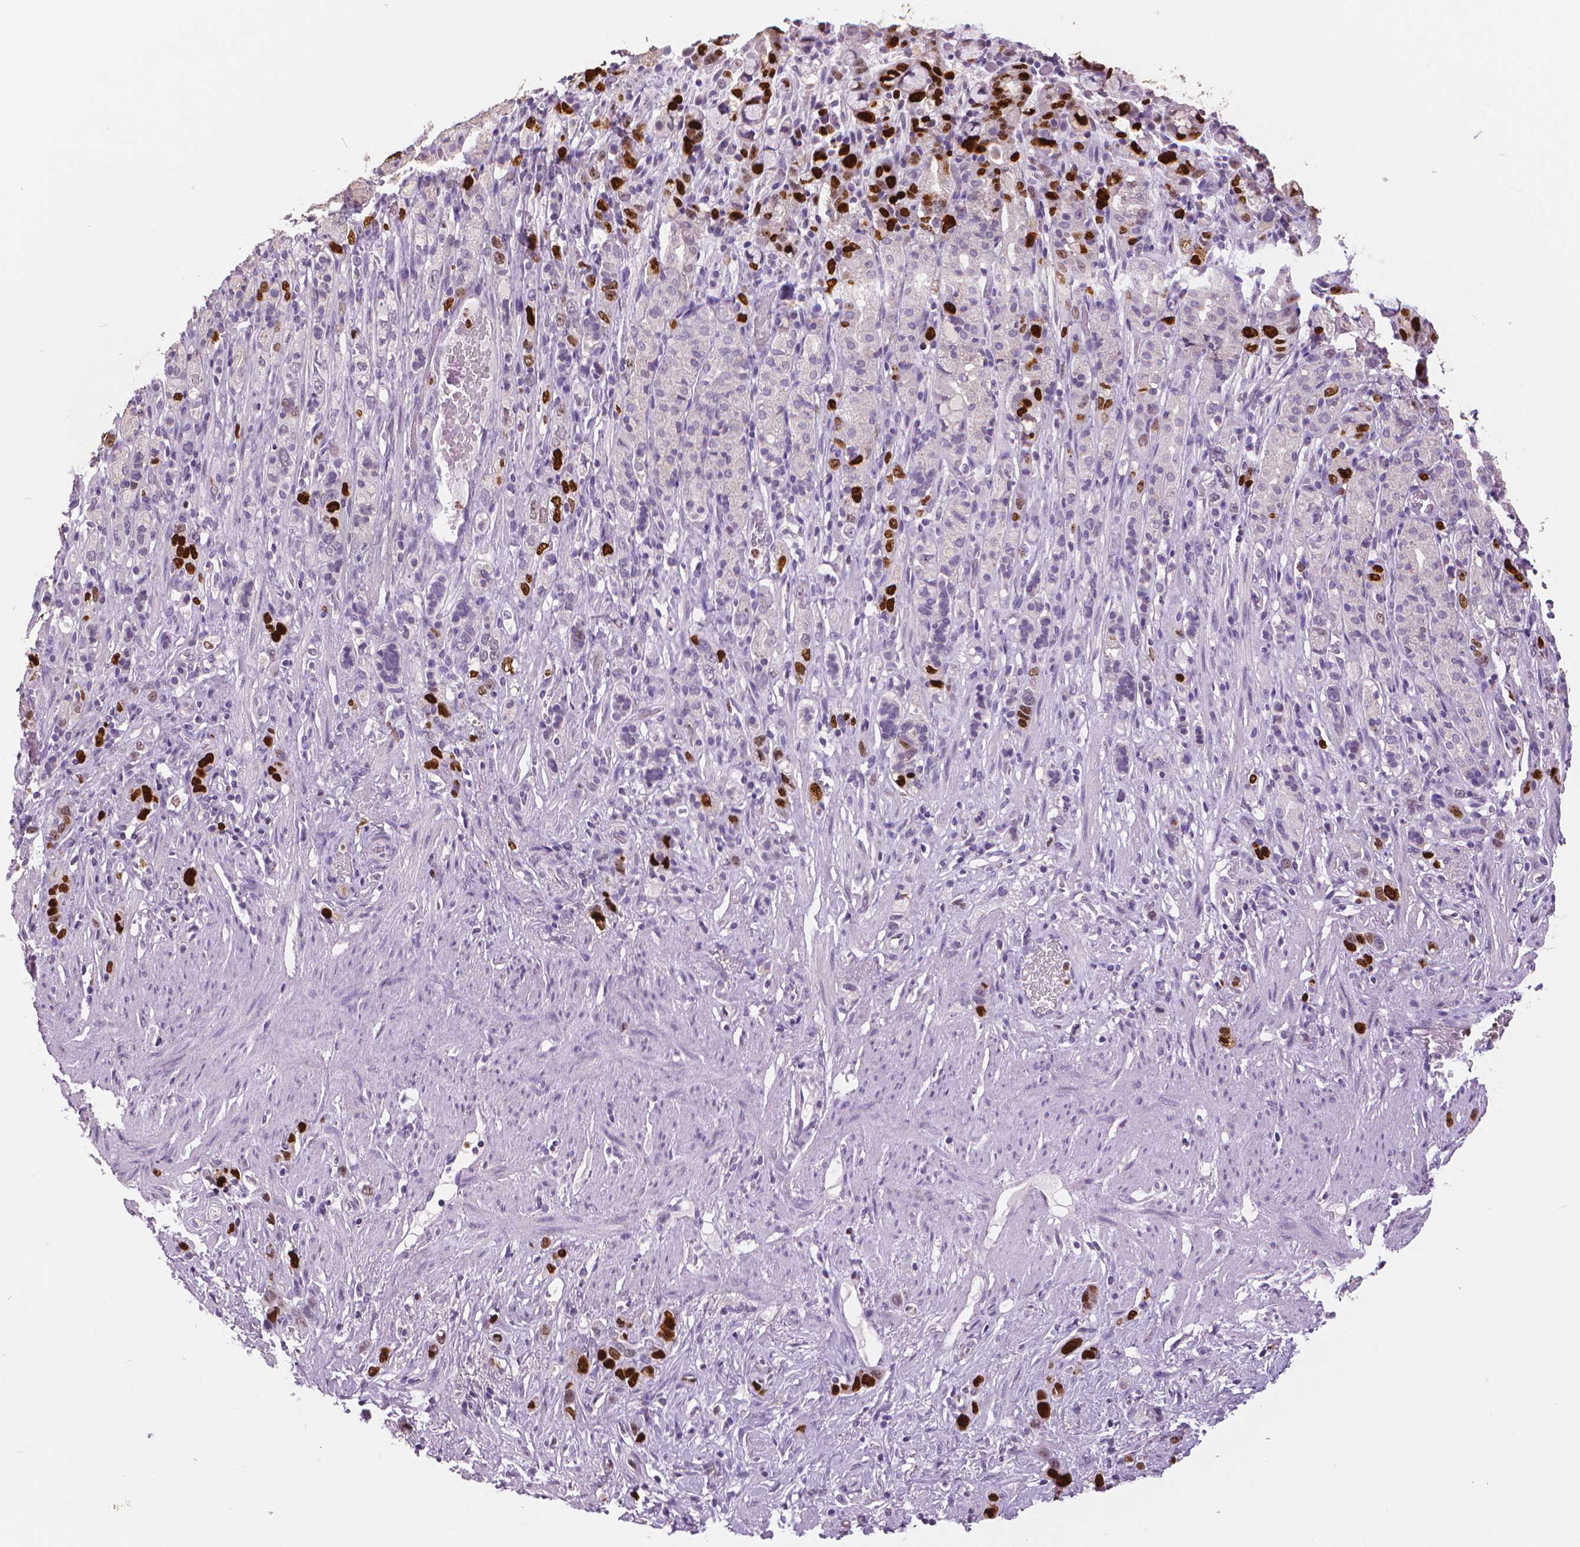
{"staining": {"intensity": "strong", "quantity": "25%-75%", "location": "nuclear"}, "tissue": "stomach cancer", "cell_type": "Tumor cells", "image_type": "cancer", "snomed": [{"axis": "morphology", "description": "Adenocarcinoma, NOS"}, {"axis": "topography", "description": "Stomach"}], "caption": "Stomach adenocarcinoma was stained to show a protein in brown. There is high levels of strong nuclear staining in about 25%-75% of tumor cells.", "gene": "MKI67", "patient": {"sex": "female", "age": 65}}